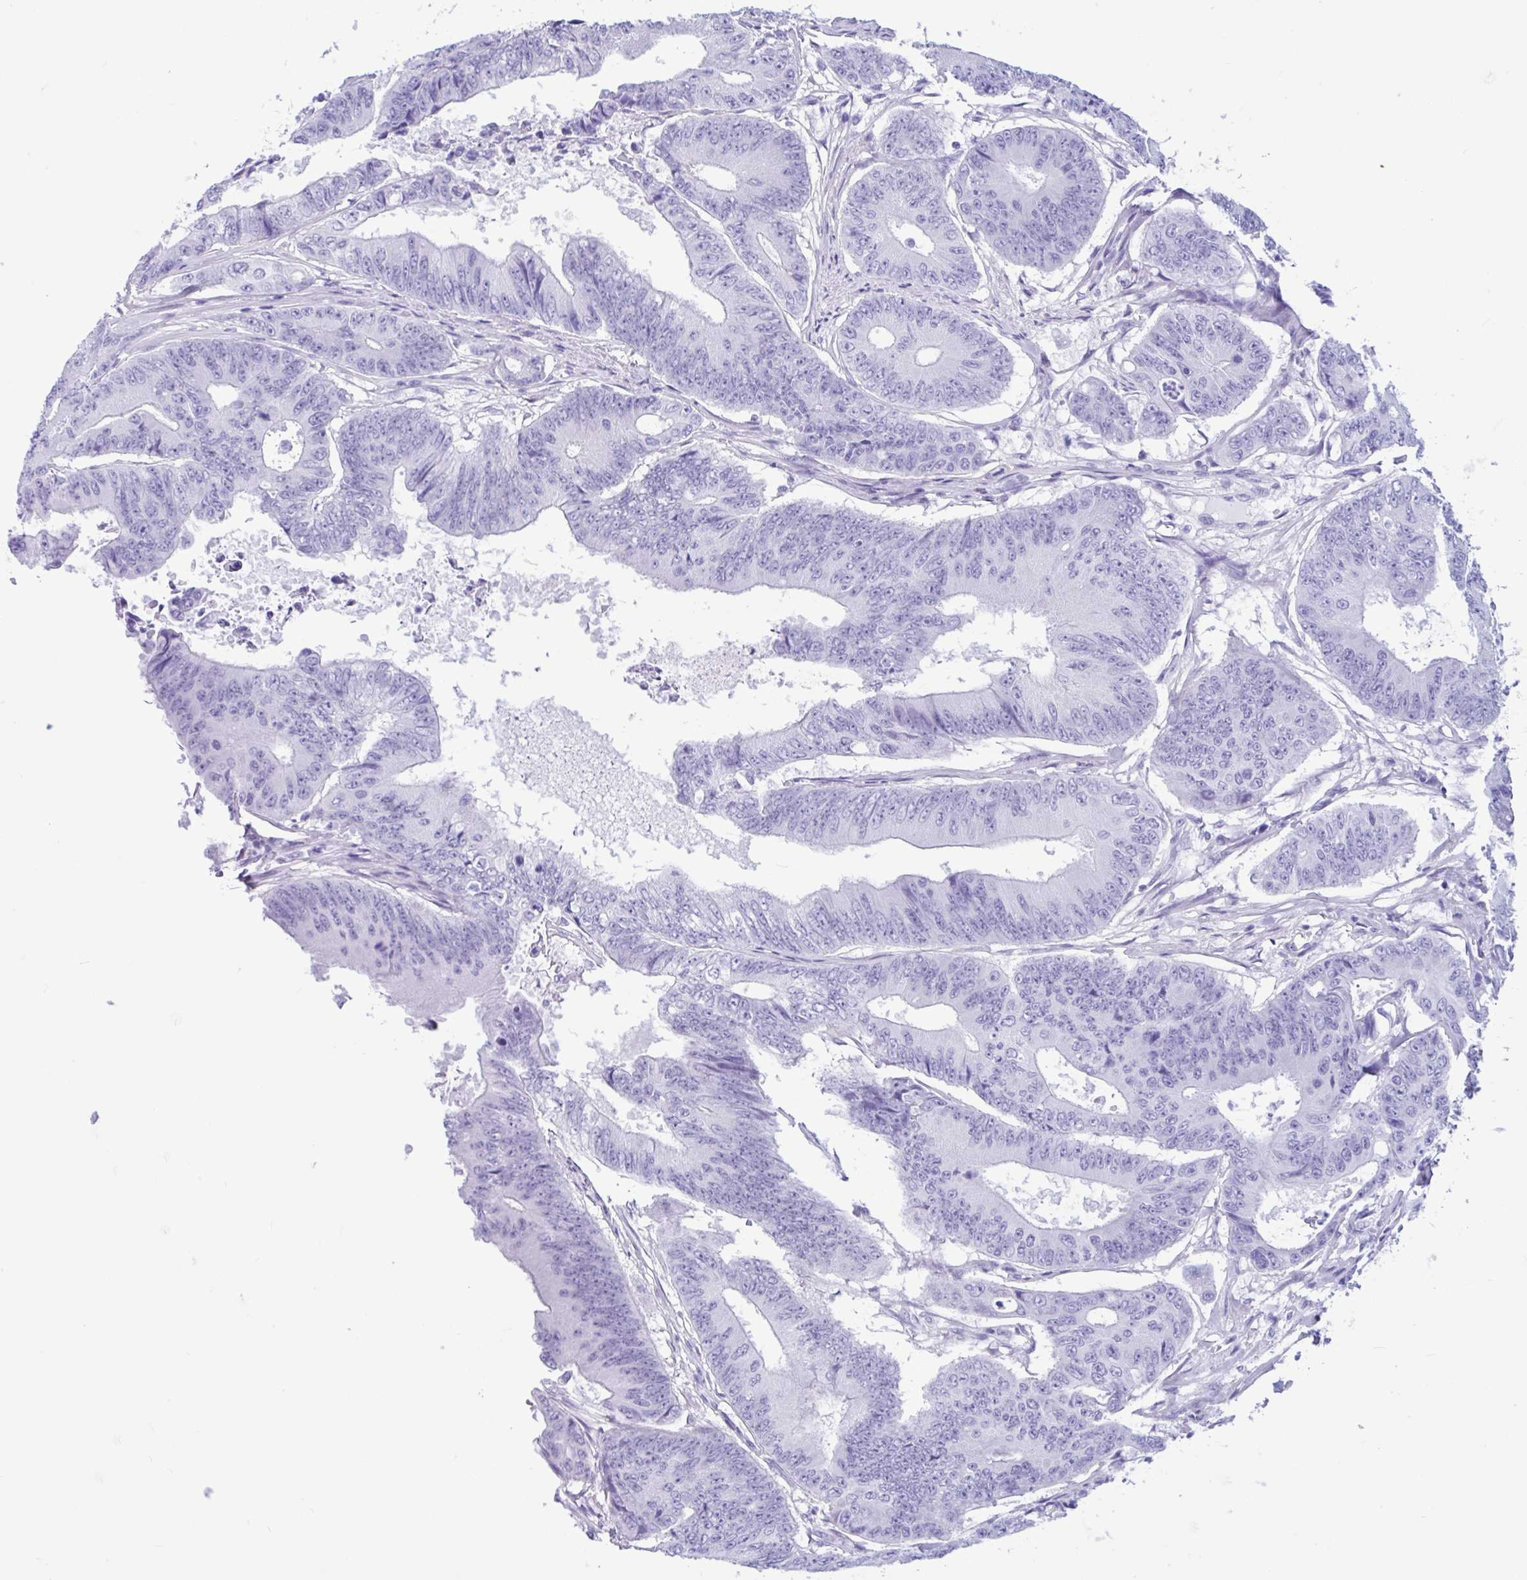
{"staining": {"intensity": "negative", "quantity": "none", "location": "none"}, "tissue": "colorectal cancer", "cell_type": "Tumor cells", "image_type": "cancer", "snomed": [{"axis": "morphology", "description": "Adenocarcinoma, NOS"}, {"axis": "topography", "description": "Colon"}], "caption": "Immunohistochemistry of colorectal cancer (adenocarcinoma) reveals no positivity in tumor cells. (DAB (3,3'-diaminobenzidine) immunohistochemistry with hematoxylin counter stain).", "gene": "IAPP", "patient": {"sex": "female", "age": 48}}